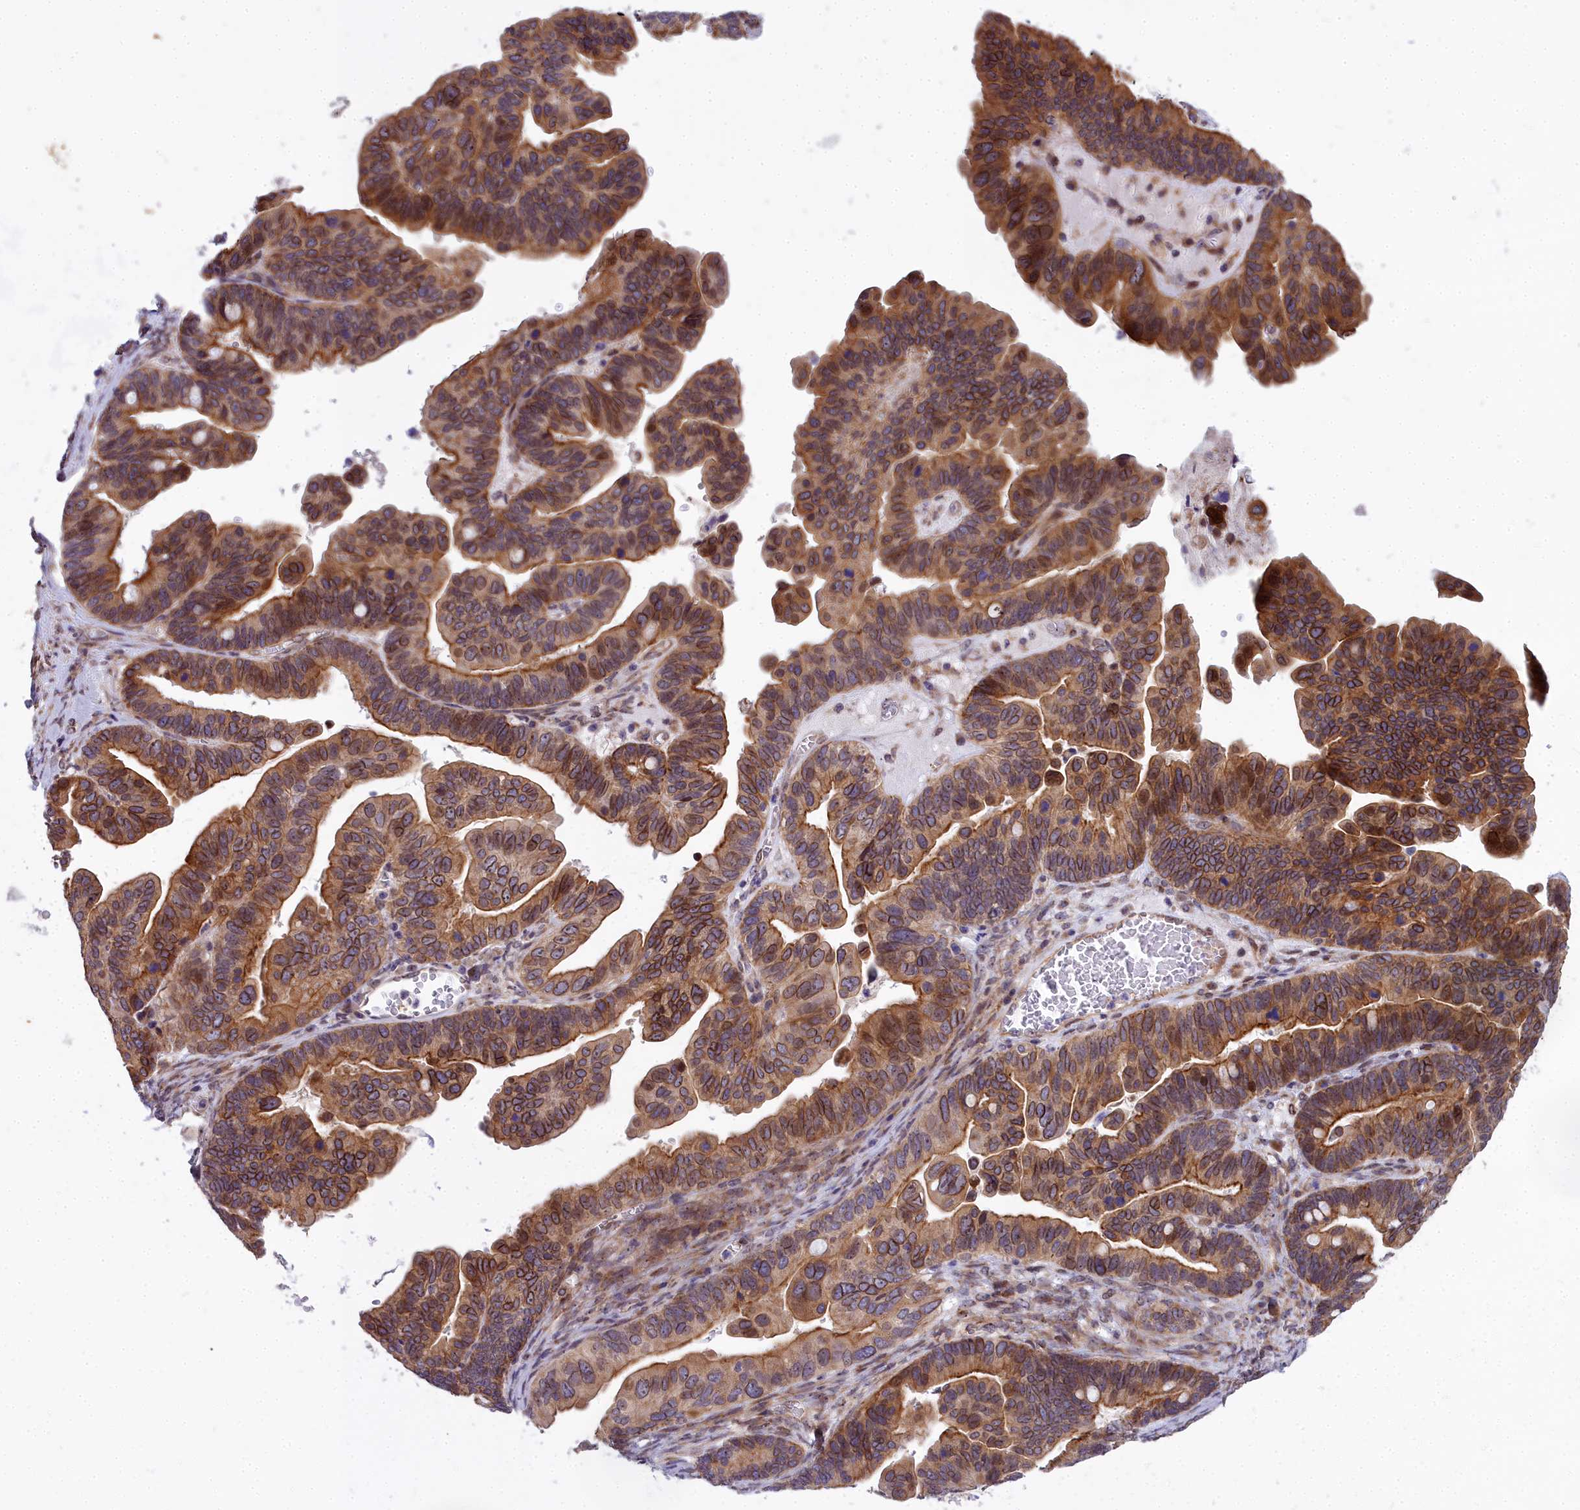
{"staining": {"intensity": "strong", "quantity": ">75%", "location": "cytoplasmic/membranous,nuclear"}, "tissue": "ovarian cancer", "cell_type": "Tumor cells", "image_type": "cancer", "snomed": [{"axis": "morphology", "description": "Cystadenocarcinoma, serous, NOS"}, {"axis": "topography", "description": "Ovary"}], "caption": "A high amount of strong cytoplasmic/membranous and nuclear expression is seen in about >75% of tumor cells in serous cystadenocarcinoma (ovarian) tissue. (DAB IHC with brightfield microscopy, high magnification).", "gene": "ABCB8", "patient": {"sex": "female", "age": 56}}